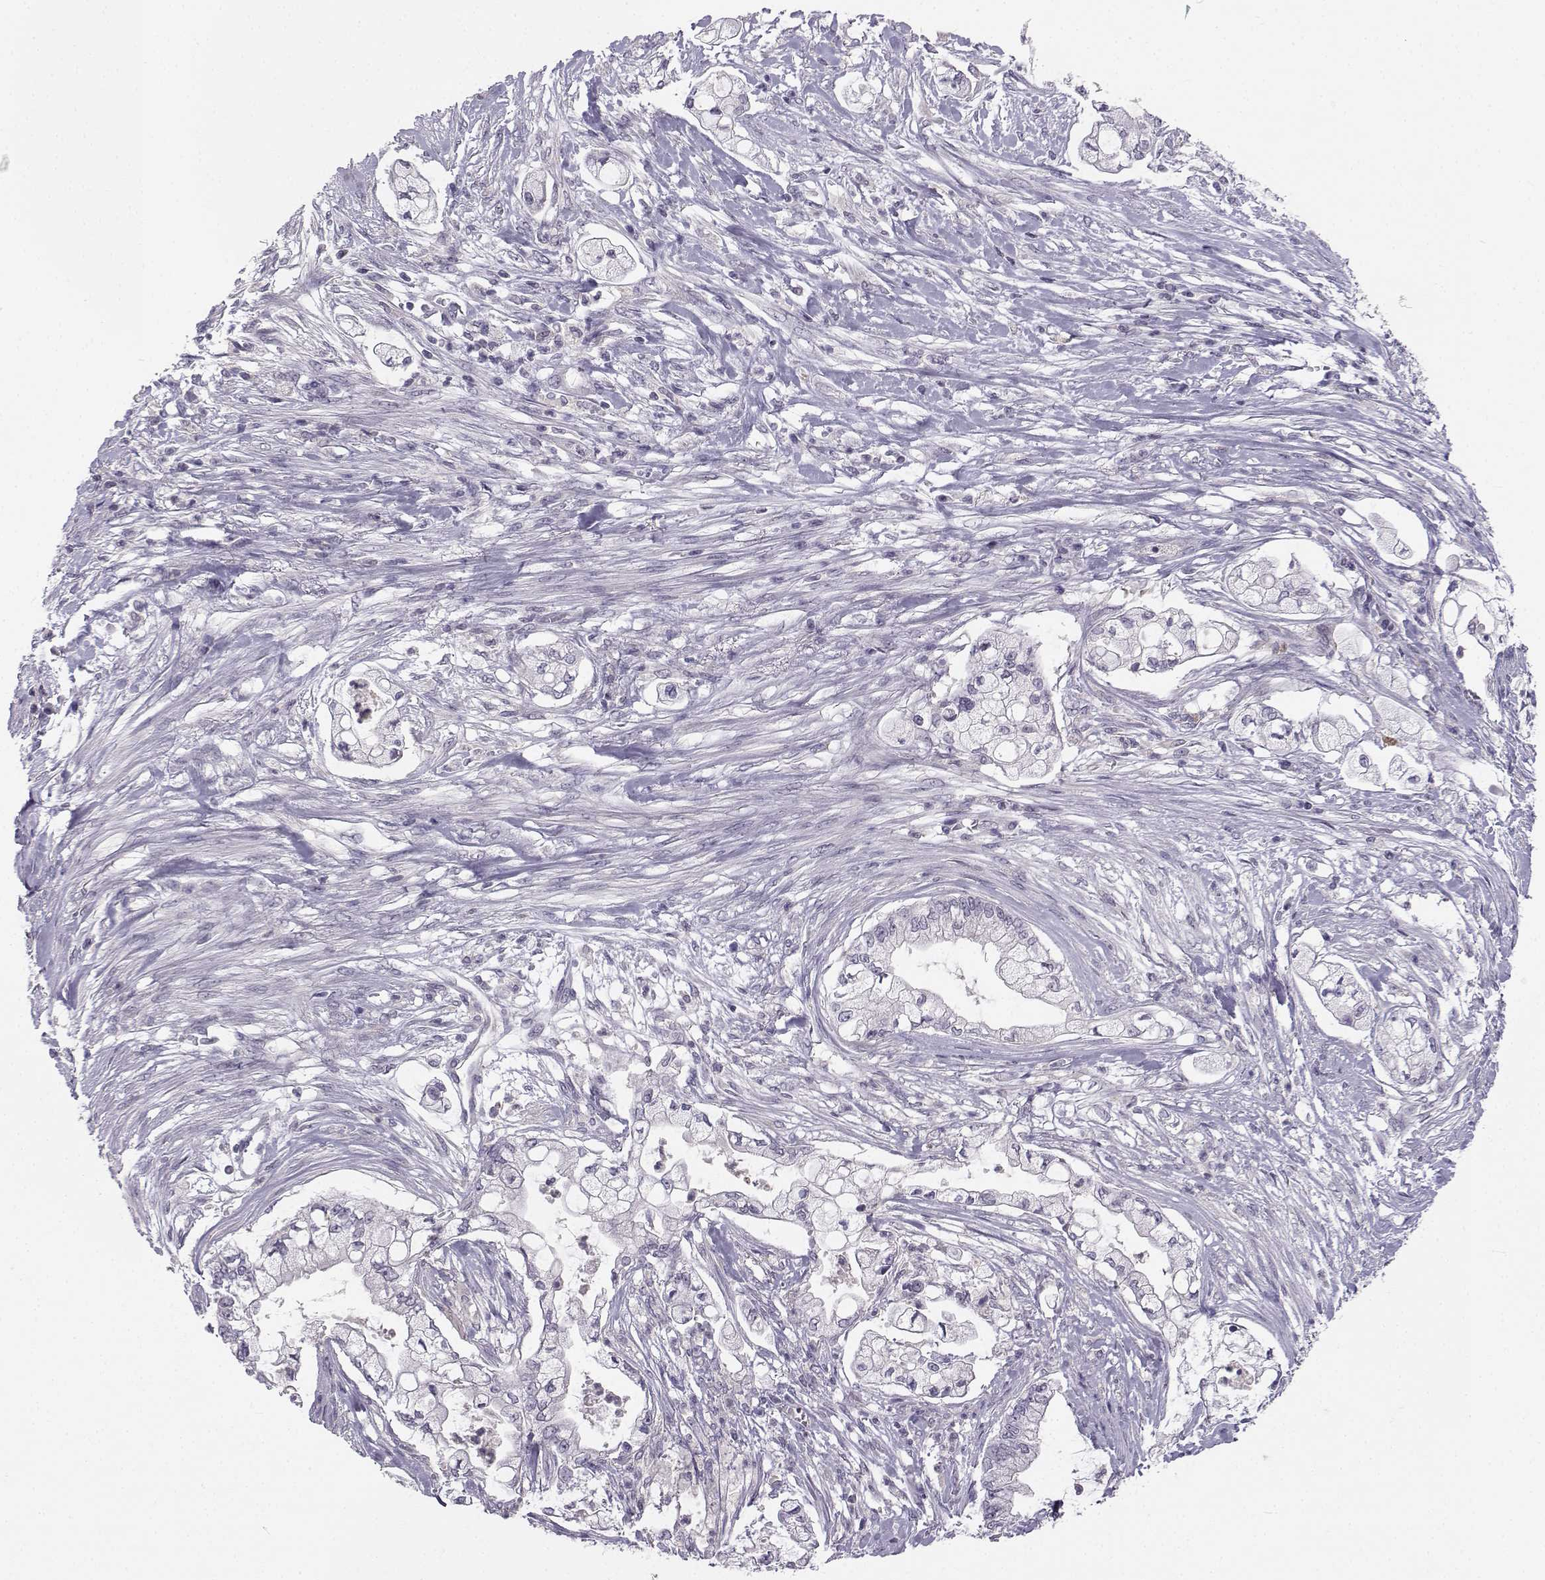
{"staining": {"intensity": "negative", "quantity": "none", "location": "none"}, "tissue": "pancreatic cancer", "cell_type": "Tumor cells", "image_type": "cancer", "snomed": [{"axis": "morphology", "description": "Adenocarcinoma, NOS"}, {"axis": "topography", "description": "Pancreas"}], "caption": "High magnification brightfield microscopy of pancreatic cancer stained with DAB (brown) and counterstained with hematoxylin (blue): tumor cells show no significant positivity.", "gene": "MROH7", "patient": {"sex": "female", "age": 69}}